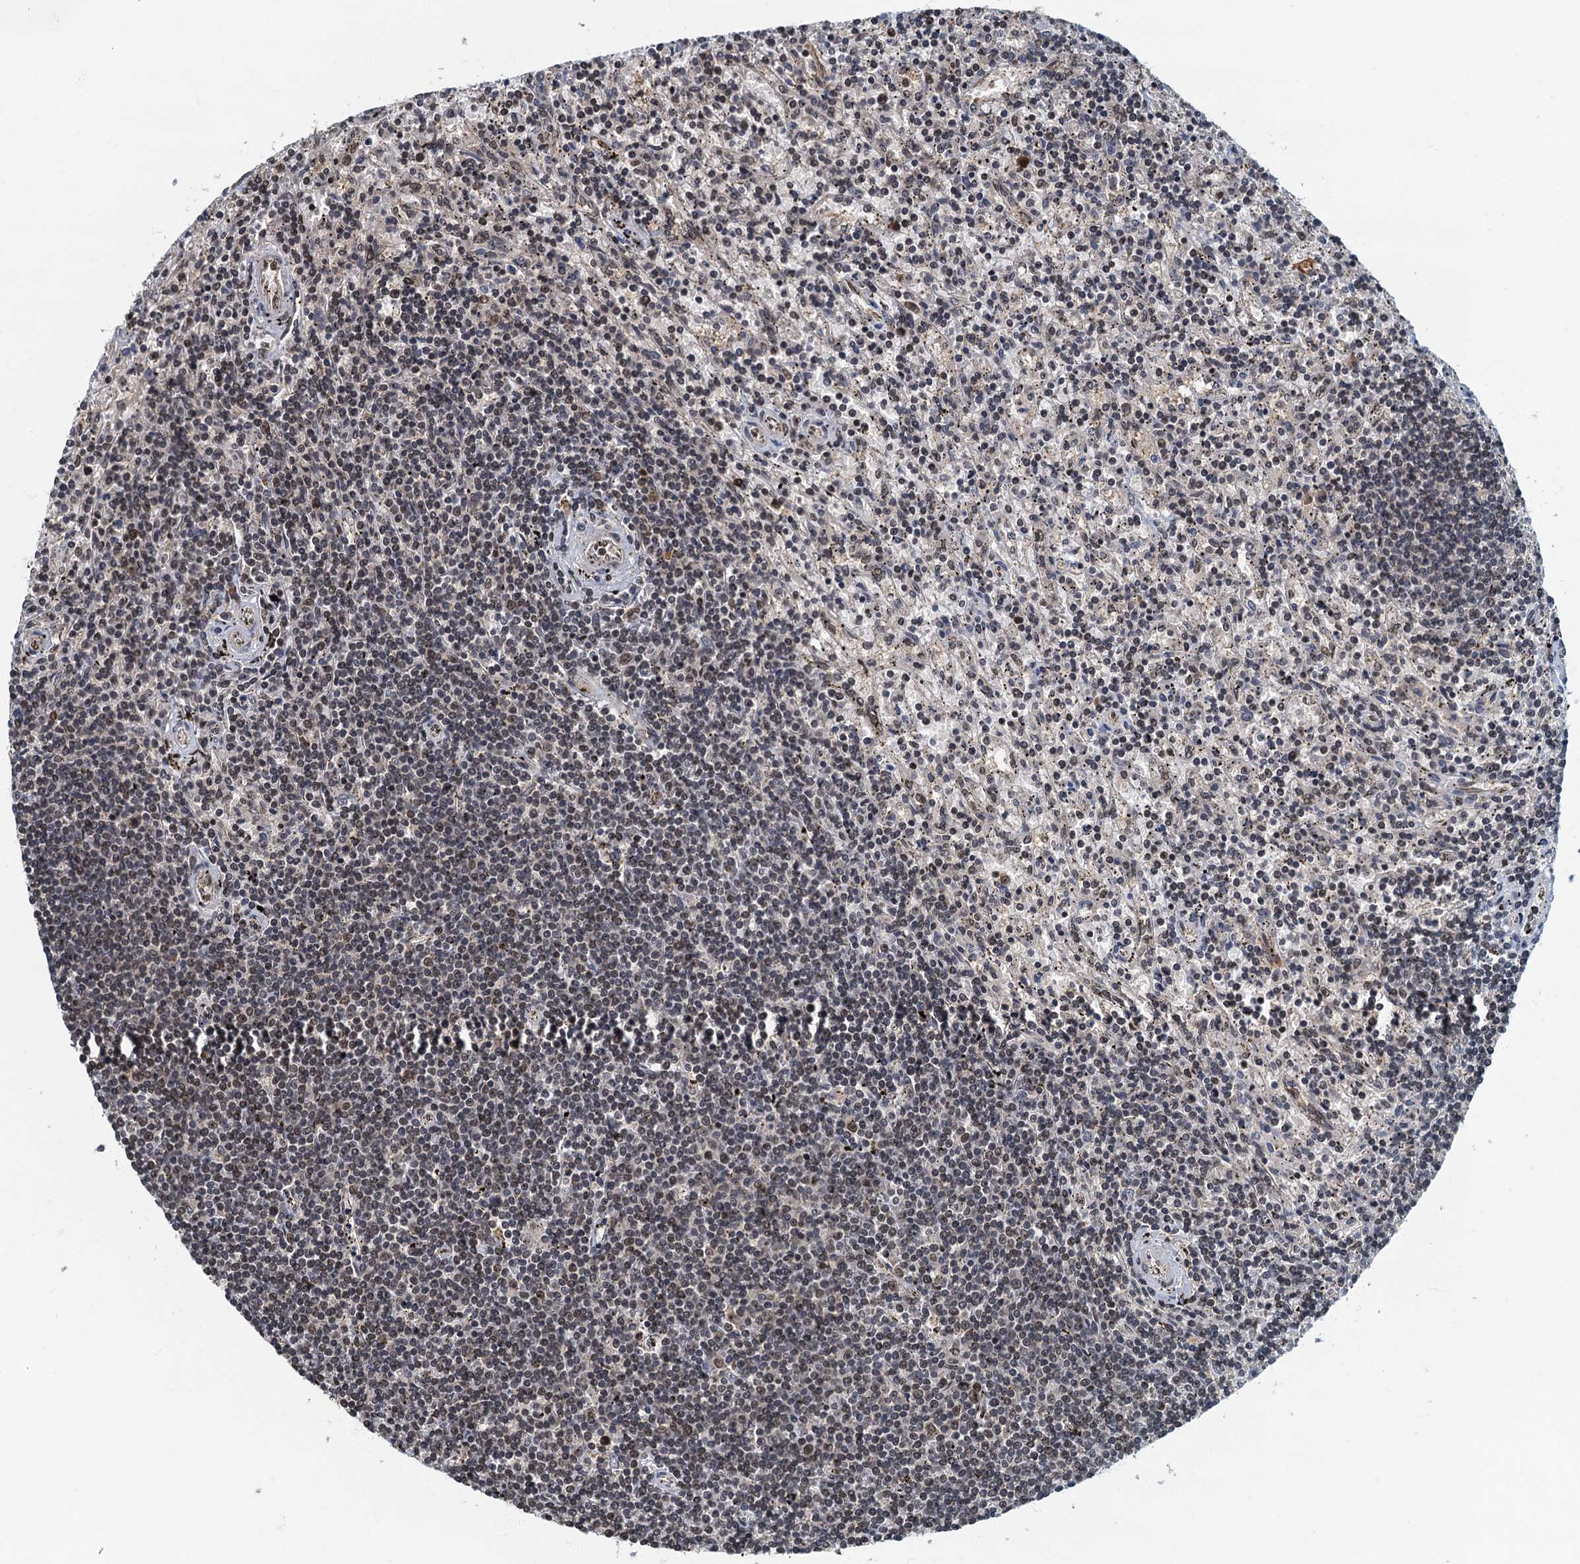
{"staining": {"intensity": "negative", "quantity": "none", "location": "none"}, "tissue": "lymphoma", "cell_type": "Tumor cells", "image_type": "cancer", "snomed": [{"axis": "morphology", "description": "Malignant lymphoma, non-Hodgkin's type, Low grade"}, {"axis": "topography", "description": "Spleen"}], "caption": "Low-grade malignant lymphoma, non-Hodgkin's type stained for a protein using immunohistochemistry (IHC) displays no positivity tumor cells.", "gene": "CKAP2L", "patient": {"sex": "male", "age": 76}}